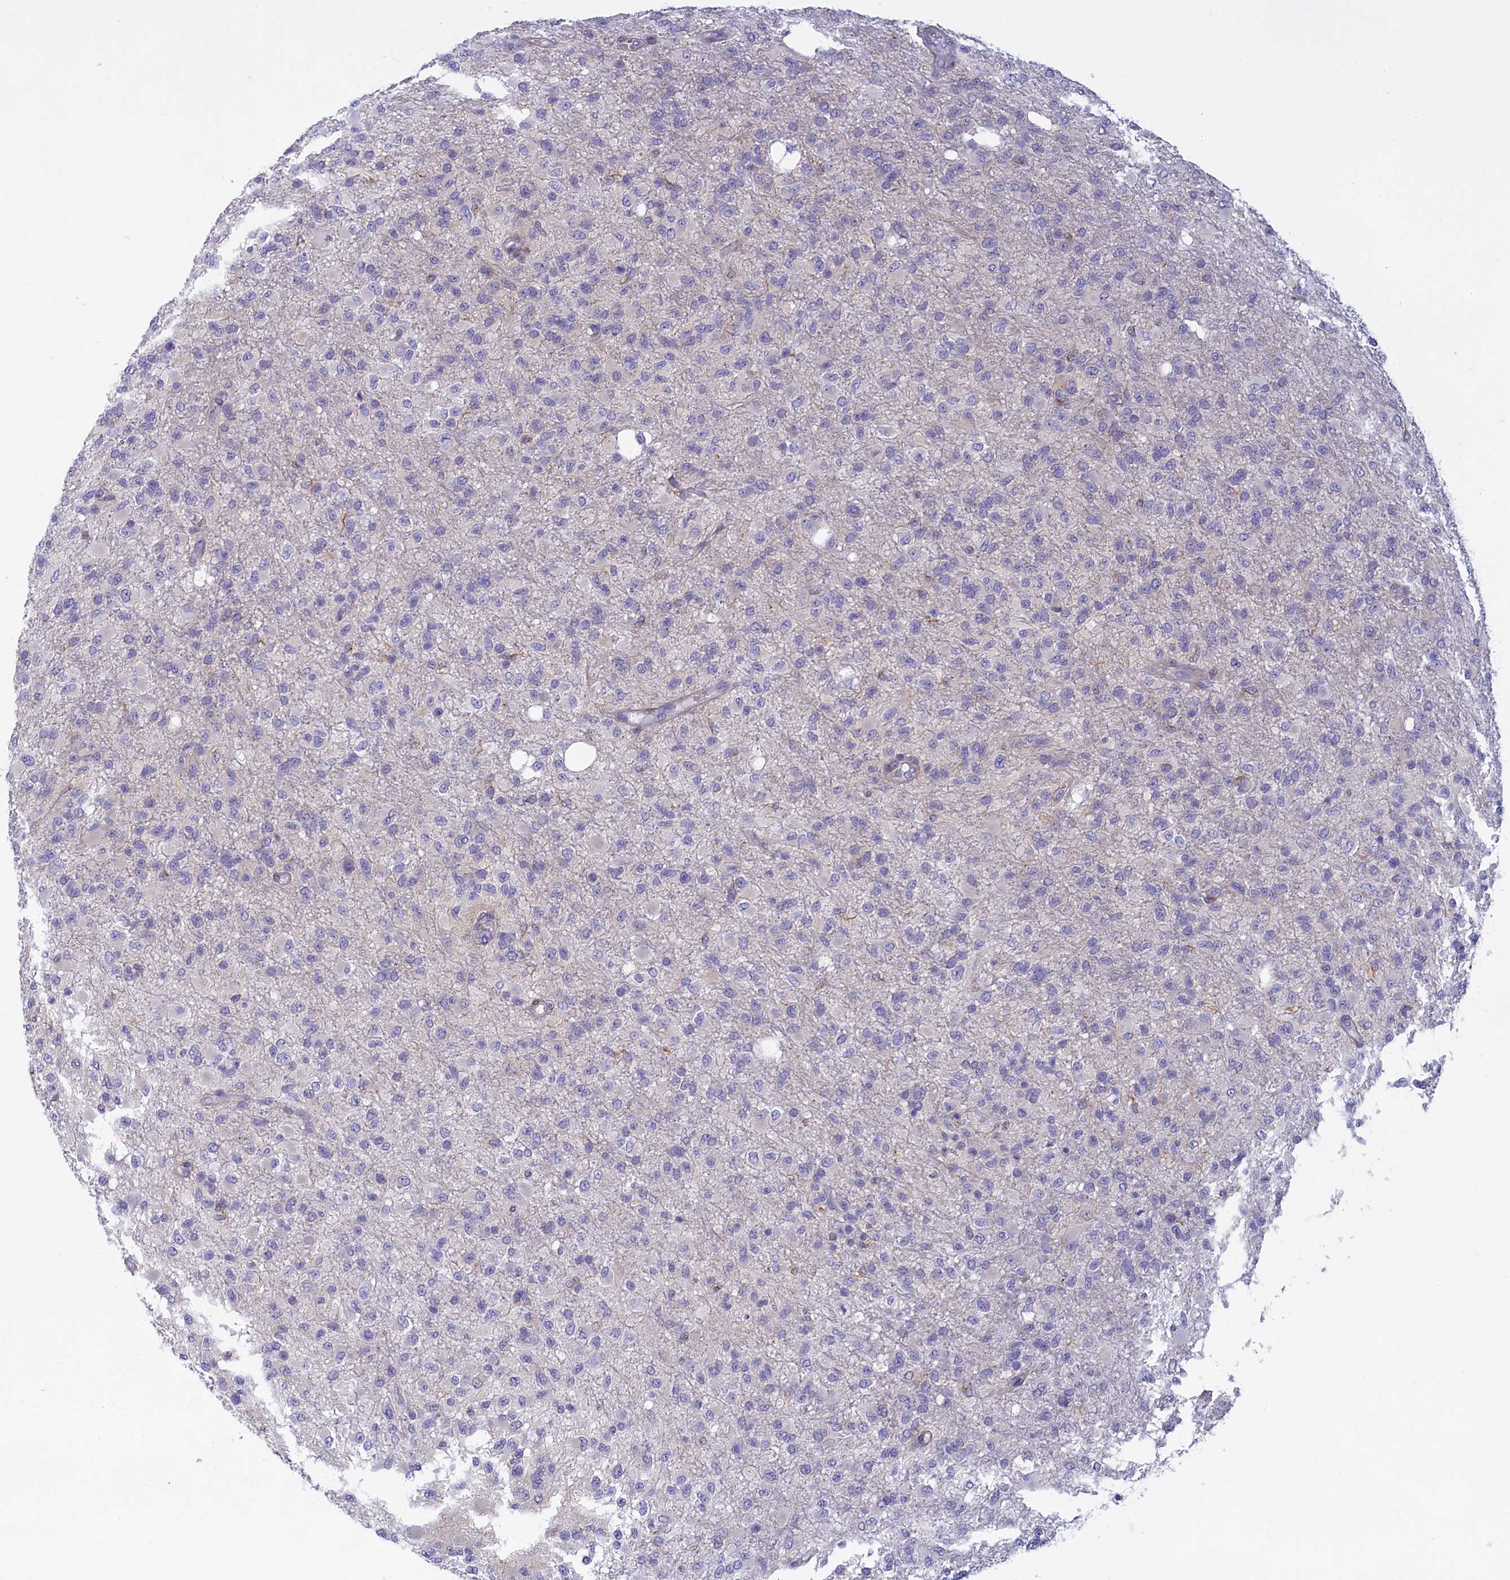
{"staining": {"intensity": "negative", "quantity": "none", "location": "none"}, "tissue": "glioma", "cell_type": "Tumor cells", "image_type": "cancer", "snomed": [{"axis": "morphology", "description": "Glioma, malignant, High grade"}, {"axis": "topography", "description": "Brain"}], "caption": "IHC photomicrograph of human high-grade glioma (malignant) stained for a protein (brown), which demonstrates no staining in tumor cells. Brightfield microscopy of immunohistochemistry (IHC) stained with DAB (3,3'-diaminobenzidine) (brown) and hematoxylin (blue), captured at high magnification.", "gene": "NOL10", "patient": {"sex": "female", "age": 74}}